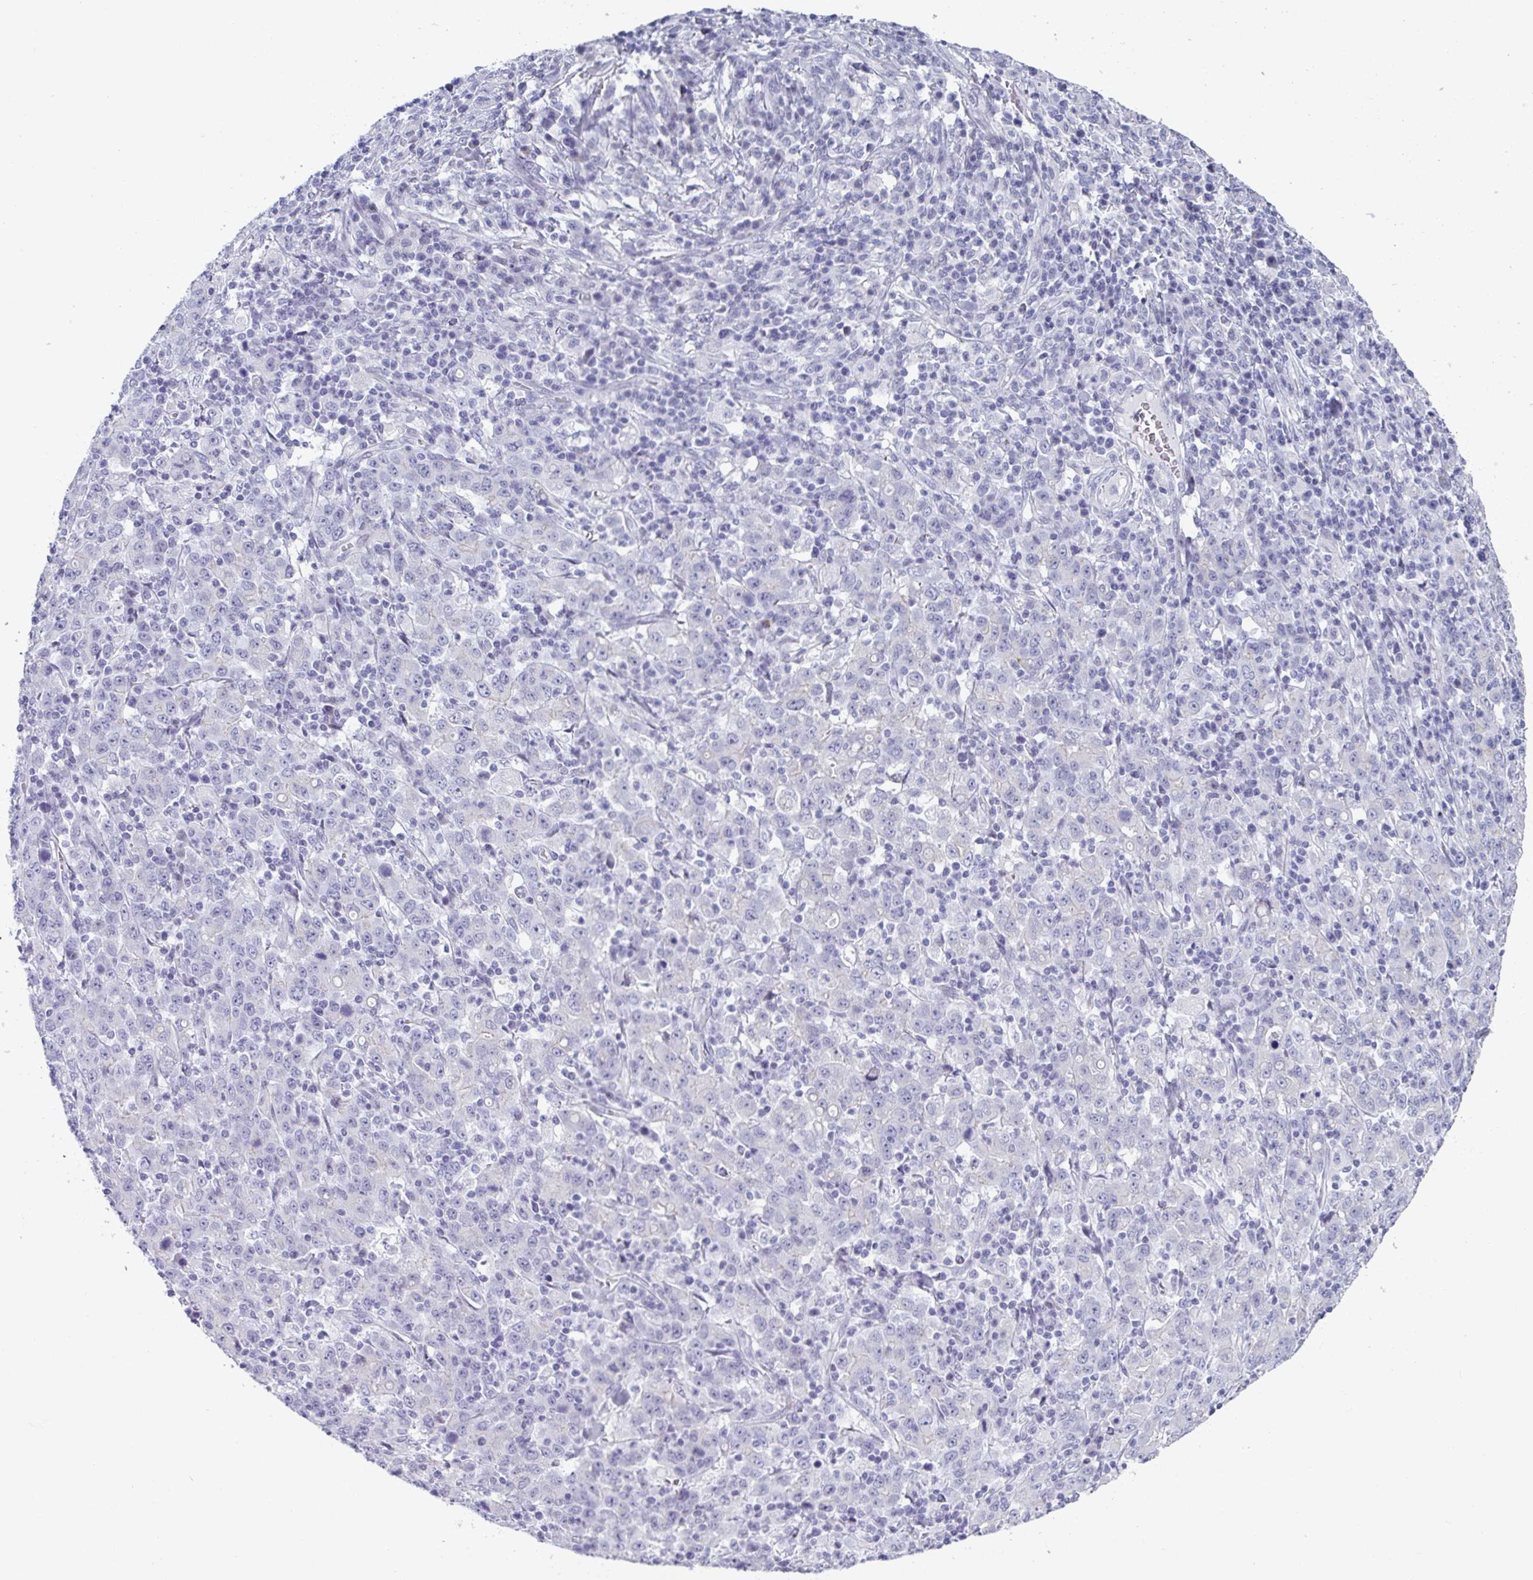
{"staining": {"intensity": "negative", "quantity": "none", "location": "none"}, "tissue": "stomach cancer", "cell_type": "Tumor cells", "image_type": "cancer", "snomed": [{"axis": "morphology", "description": "Adenocarcinoma, NOS"}, {"axis": "topography", "description": "Stomach, upper"}], "caption": "DAB immunohistochemical staining of human adenocarcinoma (stomach) demonstrates no significant staining in tumor cells. The staining is performed using DAB brown chromogen with nuclei counter-stained in using hematoxylin.", "gene": "VSIG10L", "patient": {"sex": "male", "age": 69}}